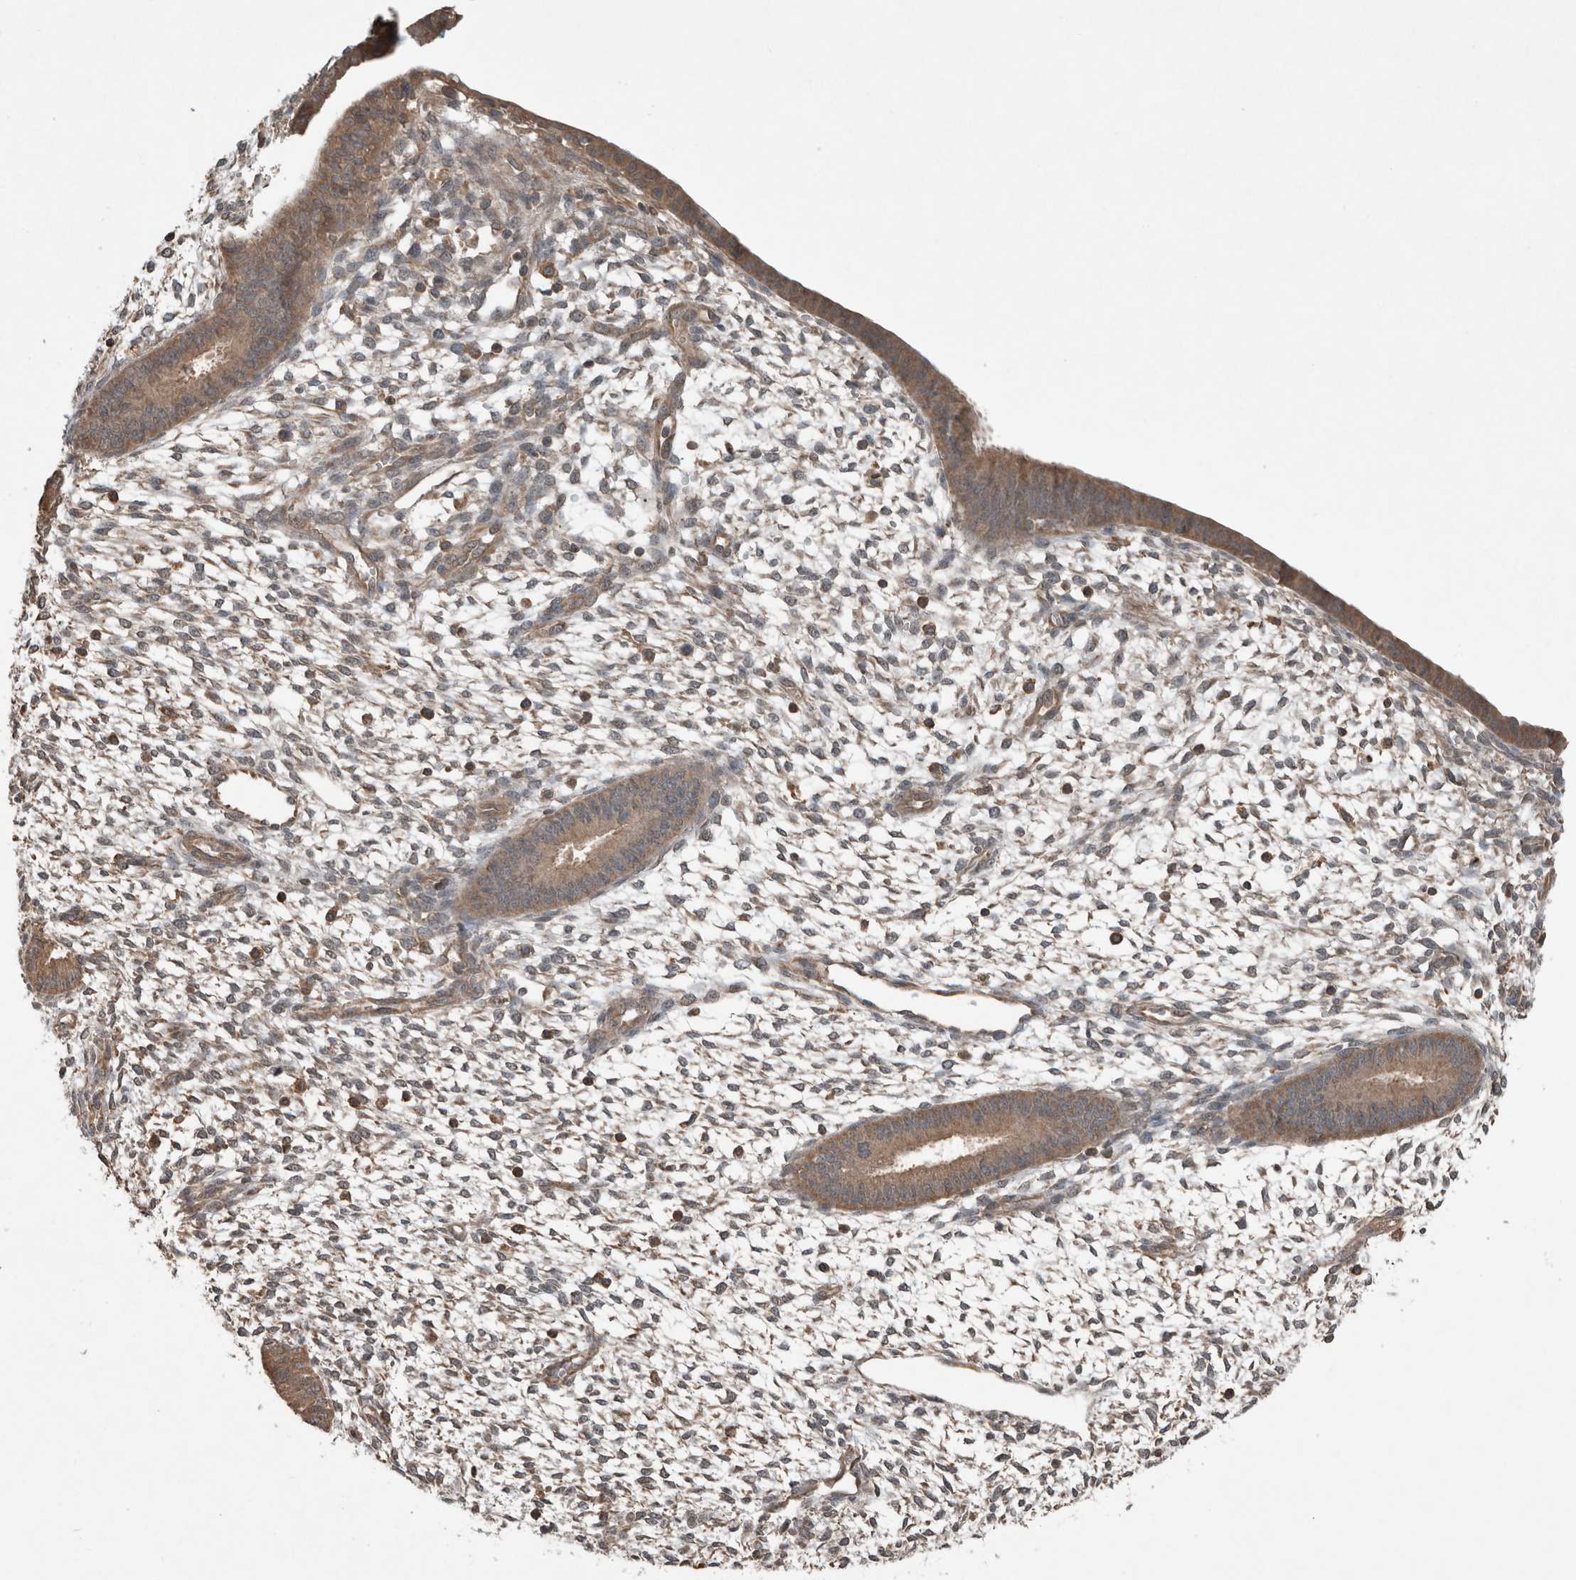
{"staining": {"intensity": "moderate", "quantity": "<25%", "location": "cytoplasmic/membranous"}, "tissue": "endometrium", "cell_type": "Cells in endometrial stroma", "image_type": "normal", "snomed": [{"axis": "morphology", "description": "Normal tissue, NOS"}, {"axis": "topography", "description": "Endometrium"}], "caption": "Endometrium stained for a protein displays moderate cytoplasmic/membranous positivity in cells in endometrial stroma. (brown staining indicates protein expression, while blue staining denotes nuclei).", "gene": "KLK14", "patient": {"sex": "female", "age": 46}}